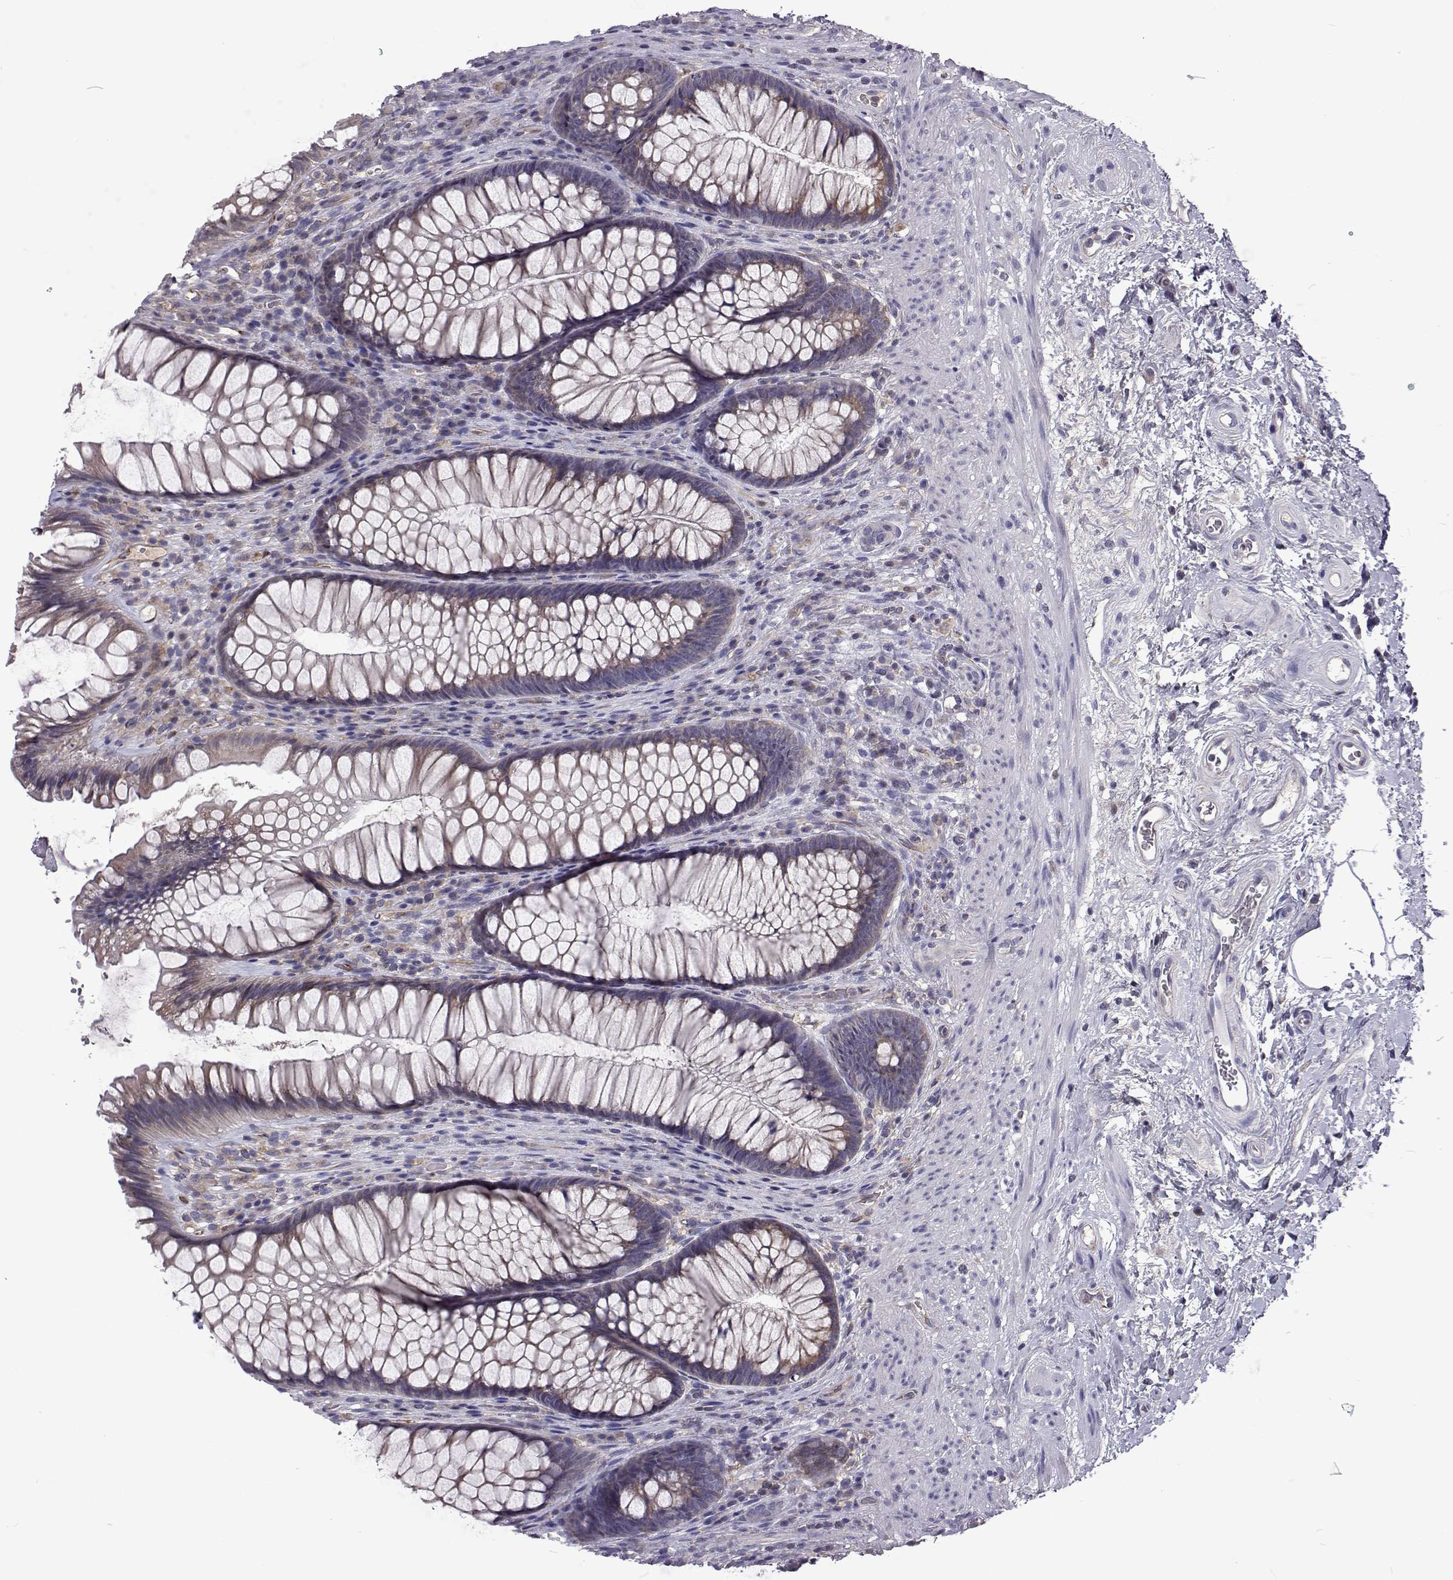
{"staining": {"intensity": "weak", "quantity": "<25%", "location": "cytoplasmic/membranous"}, "tissue": "rectum", "cell_type": "Glandular cells", "image_type": "normal", "snomed": [{"axis": "morphology", "description": "Normal tissue, NOS"}, {"axis": "topography", "description": "Smooth muscle"}, {"axis": "topography", "description": "Rectum"}], "caption": "Immunohistochemistry photomicrograph of benign rectum: rectum stained with DAB shows no significant protein staining in glandular cells.", "gene": "TCF15", "patient": {"sex": "male", "age": 53}}